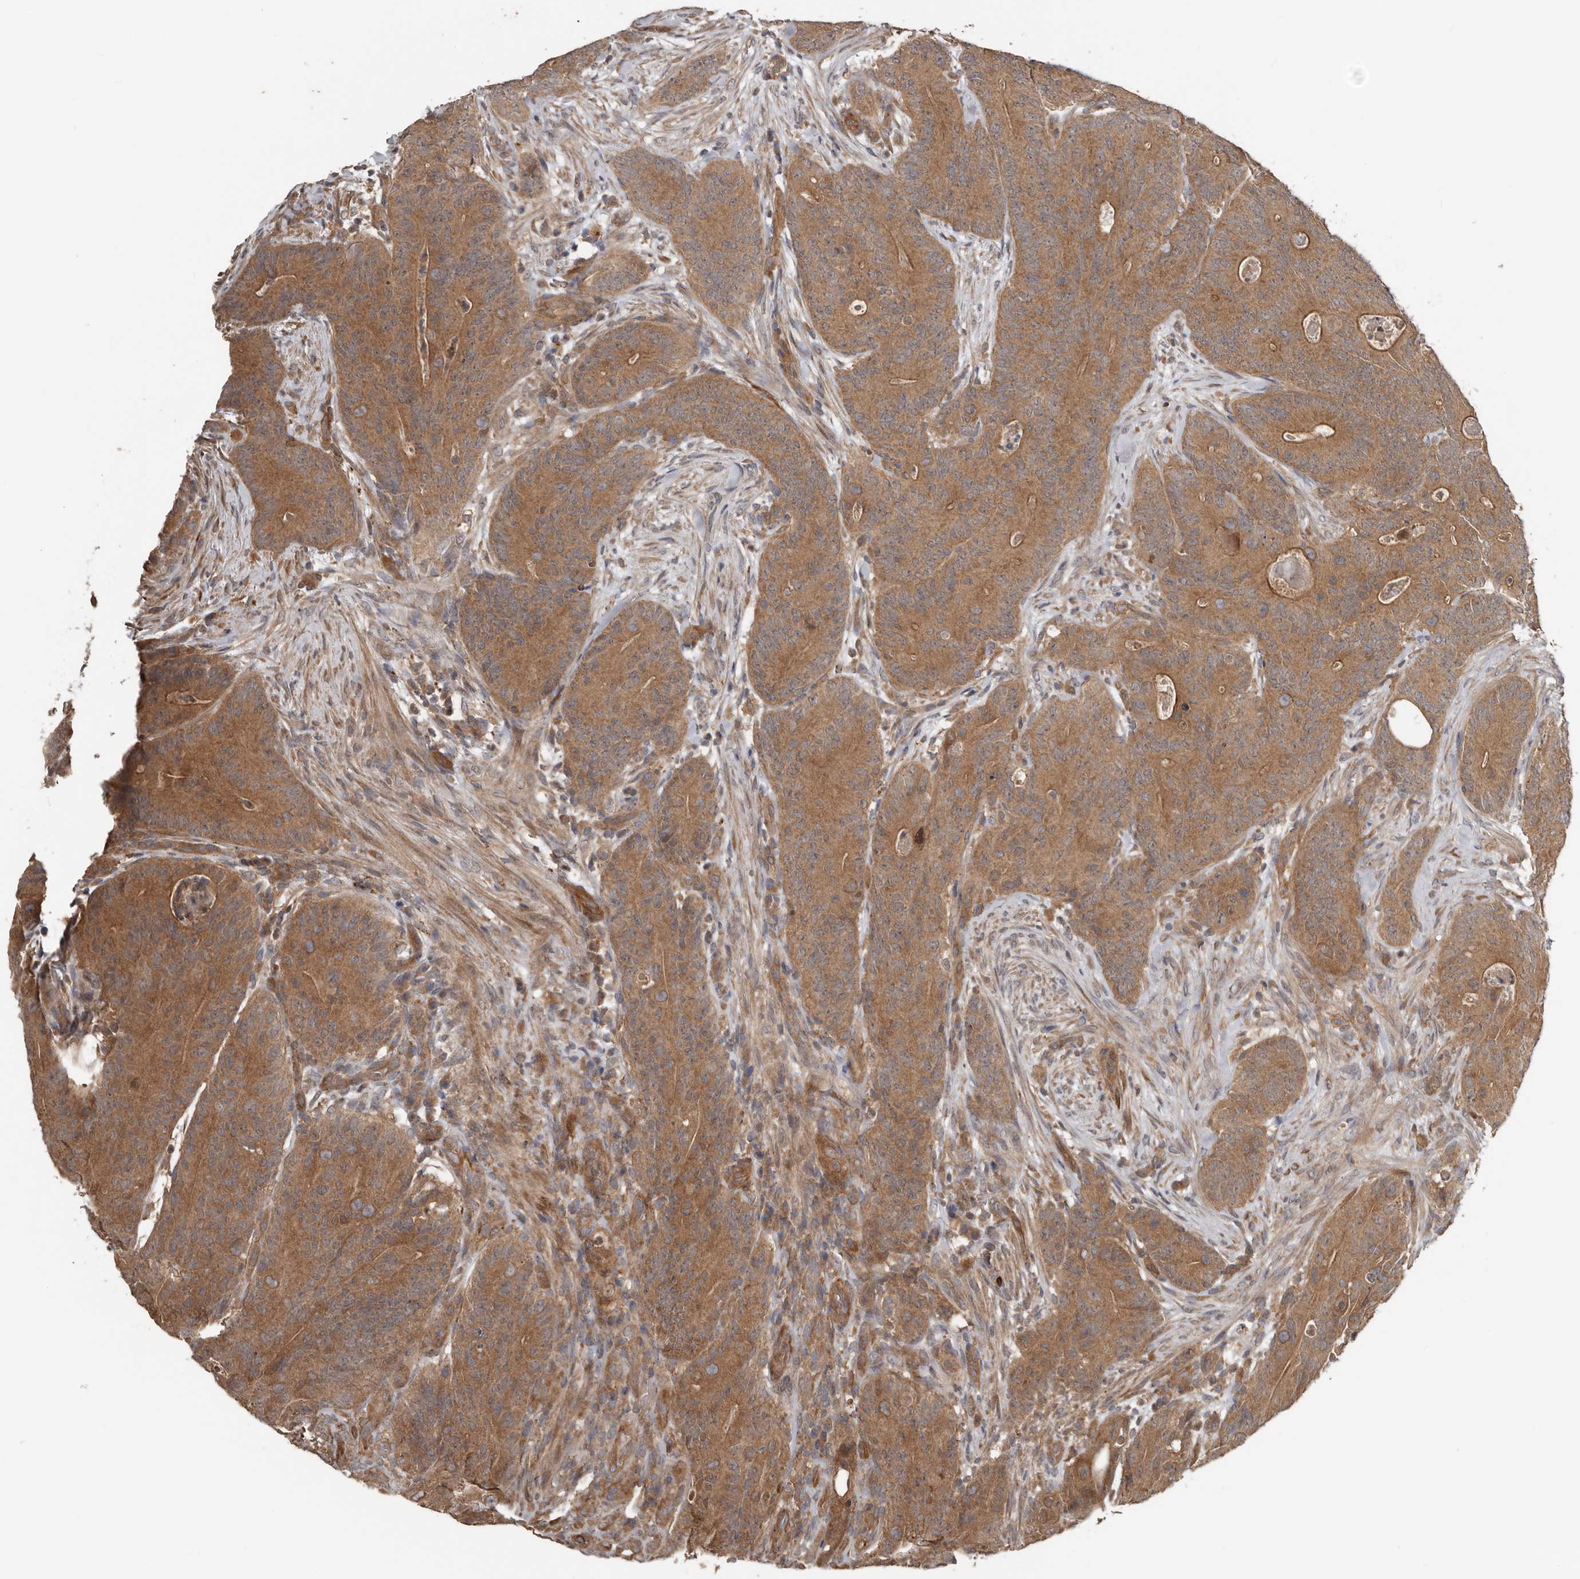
{"staining": {"intensity": "moderate", "quantity": ">75%", "location": "cytoplasmic/membranous"}, "tissue": "colorectal cancer", "cell_type": "Tumor cells", "image_type": "cancer", "snomed": [{"axis": "morphology", "description": "Normal tissue, NOS"}, {"axis": "topography", "description": "Colon"}], "caption": "The image reveals immunohistochemical staining of colorectal cancer. There is moderate cytoplasmic/membranous staining is seen in about >75% of tumor cells.", "gene": "DNAJB4", "patient": {"sex": "female", "age": 82}}